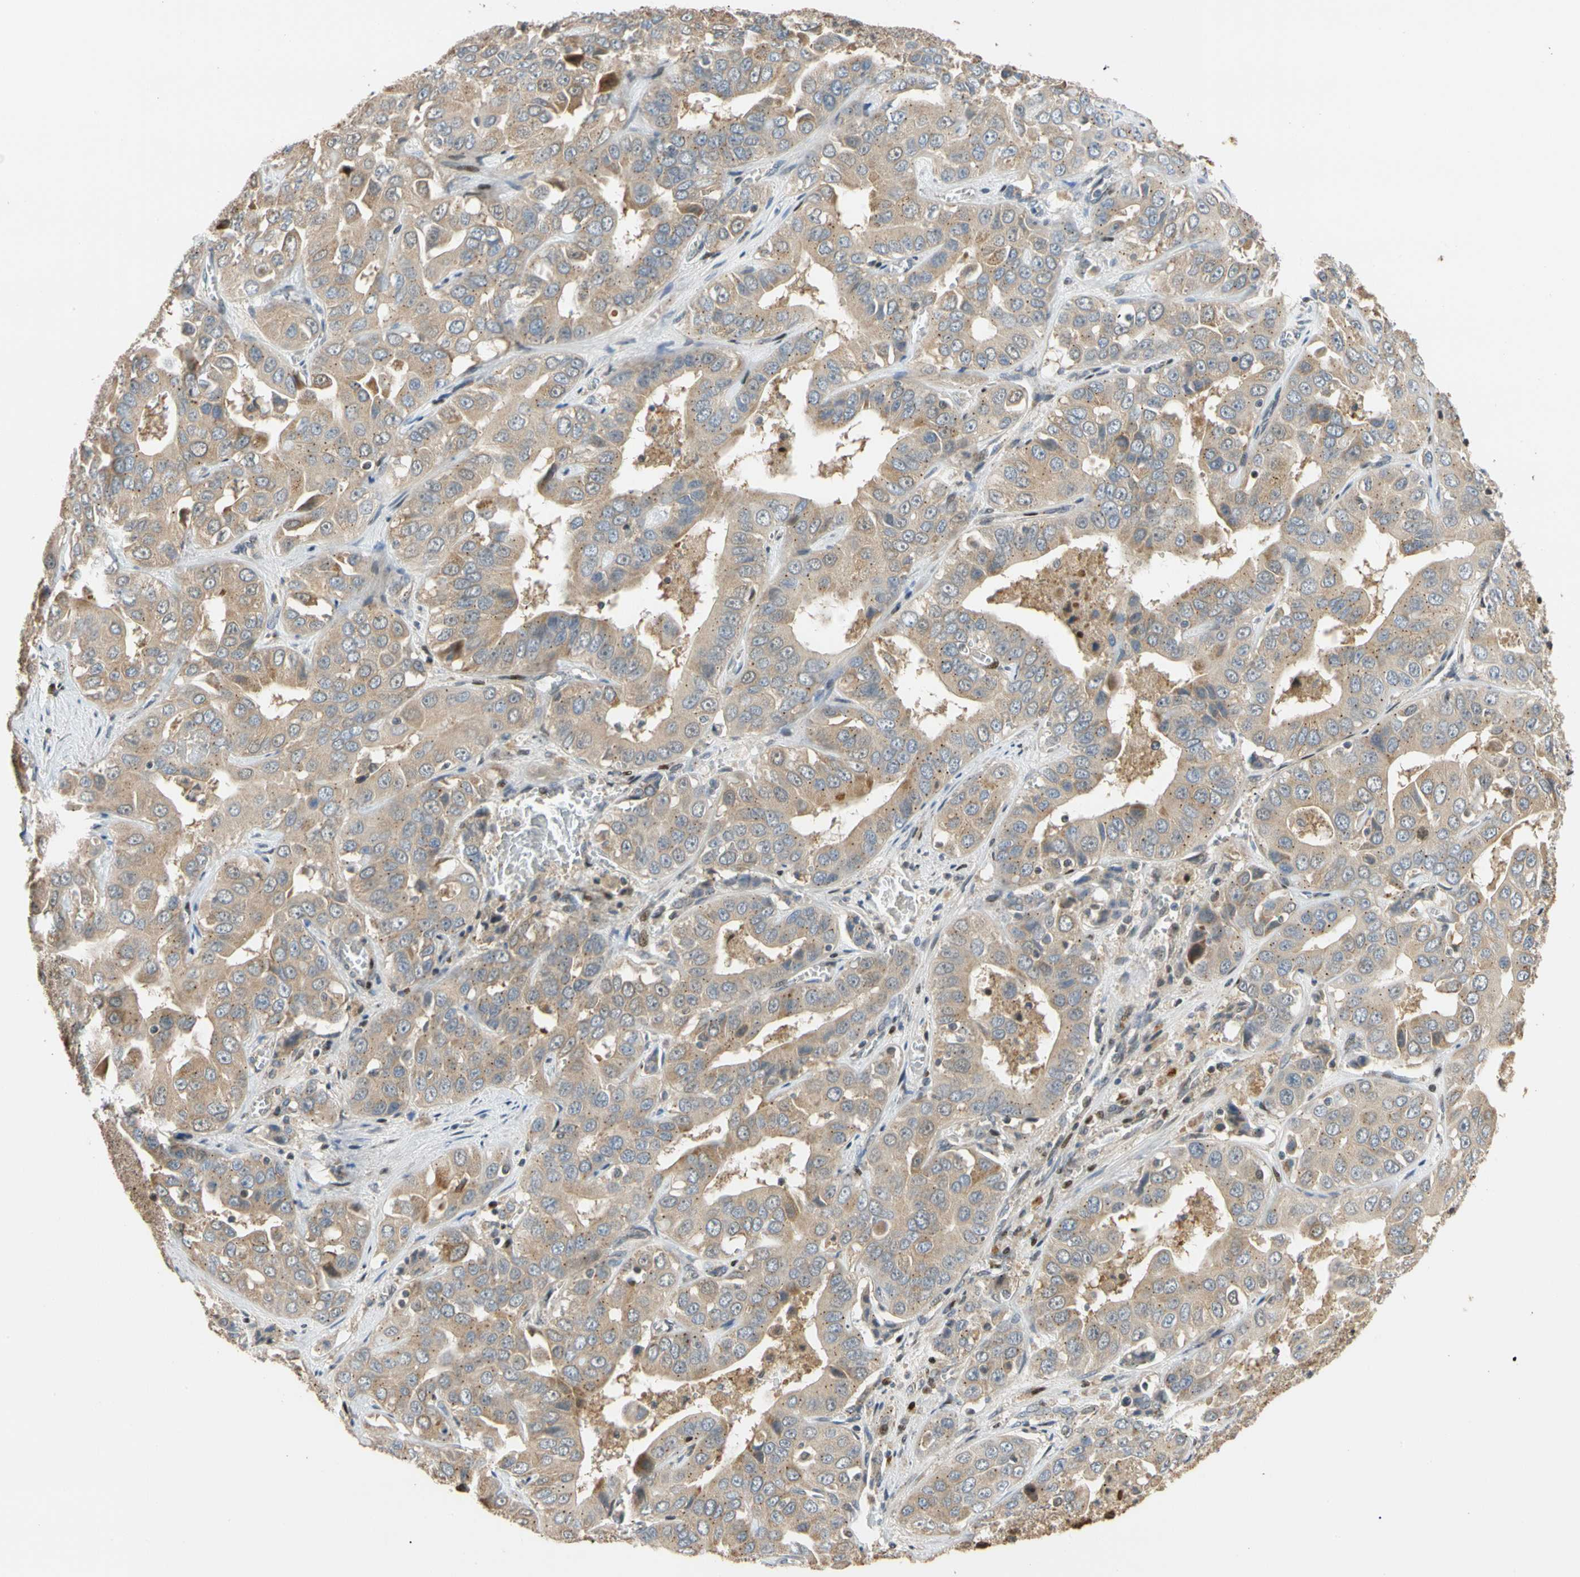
{"staining": {"intensity": "weak", "quantity": ">75%", "location": "cytoplasmic/membranous"}, "tissue": "liver cancer", "cell_type": "Tumor cells", "image_type": "cancer", "snomed": [{"axis": "morphology", "description": "Cholangiocarcinoma"}, {"axis": "topography", "description": "Liver"}], "caption": "Immunohistochemistry histopathology image of neoplastic tissue: liver cancer stained using immunohistochemistry (IHC) shows low levels of weak protein expression localized specifically in the cytoplasmic/membranous of tumor cells, appearing as a cytoplasmic/membranous brown color.", "gene": "IP6K2", "patient": {"sex": "female", "age": 52}}